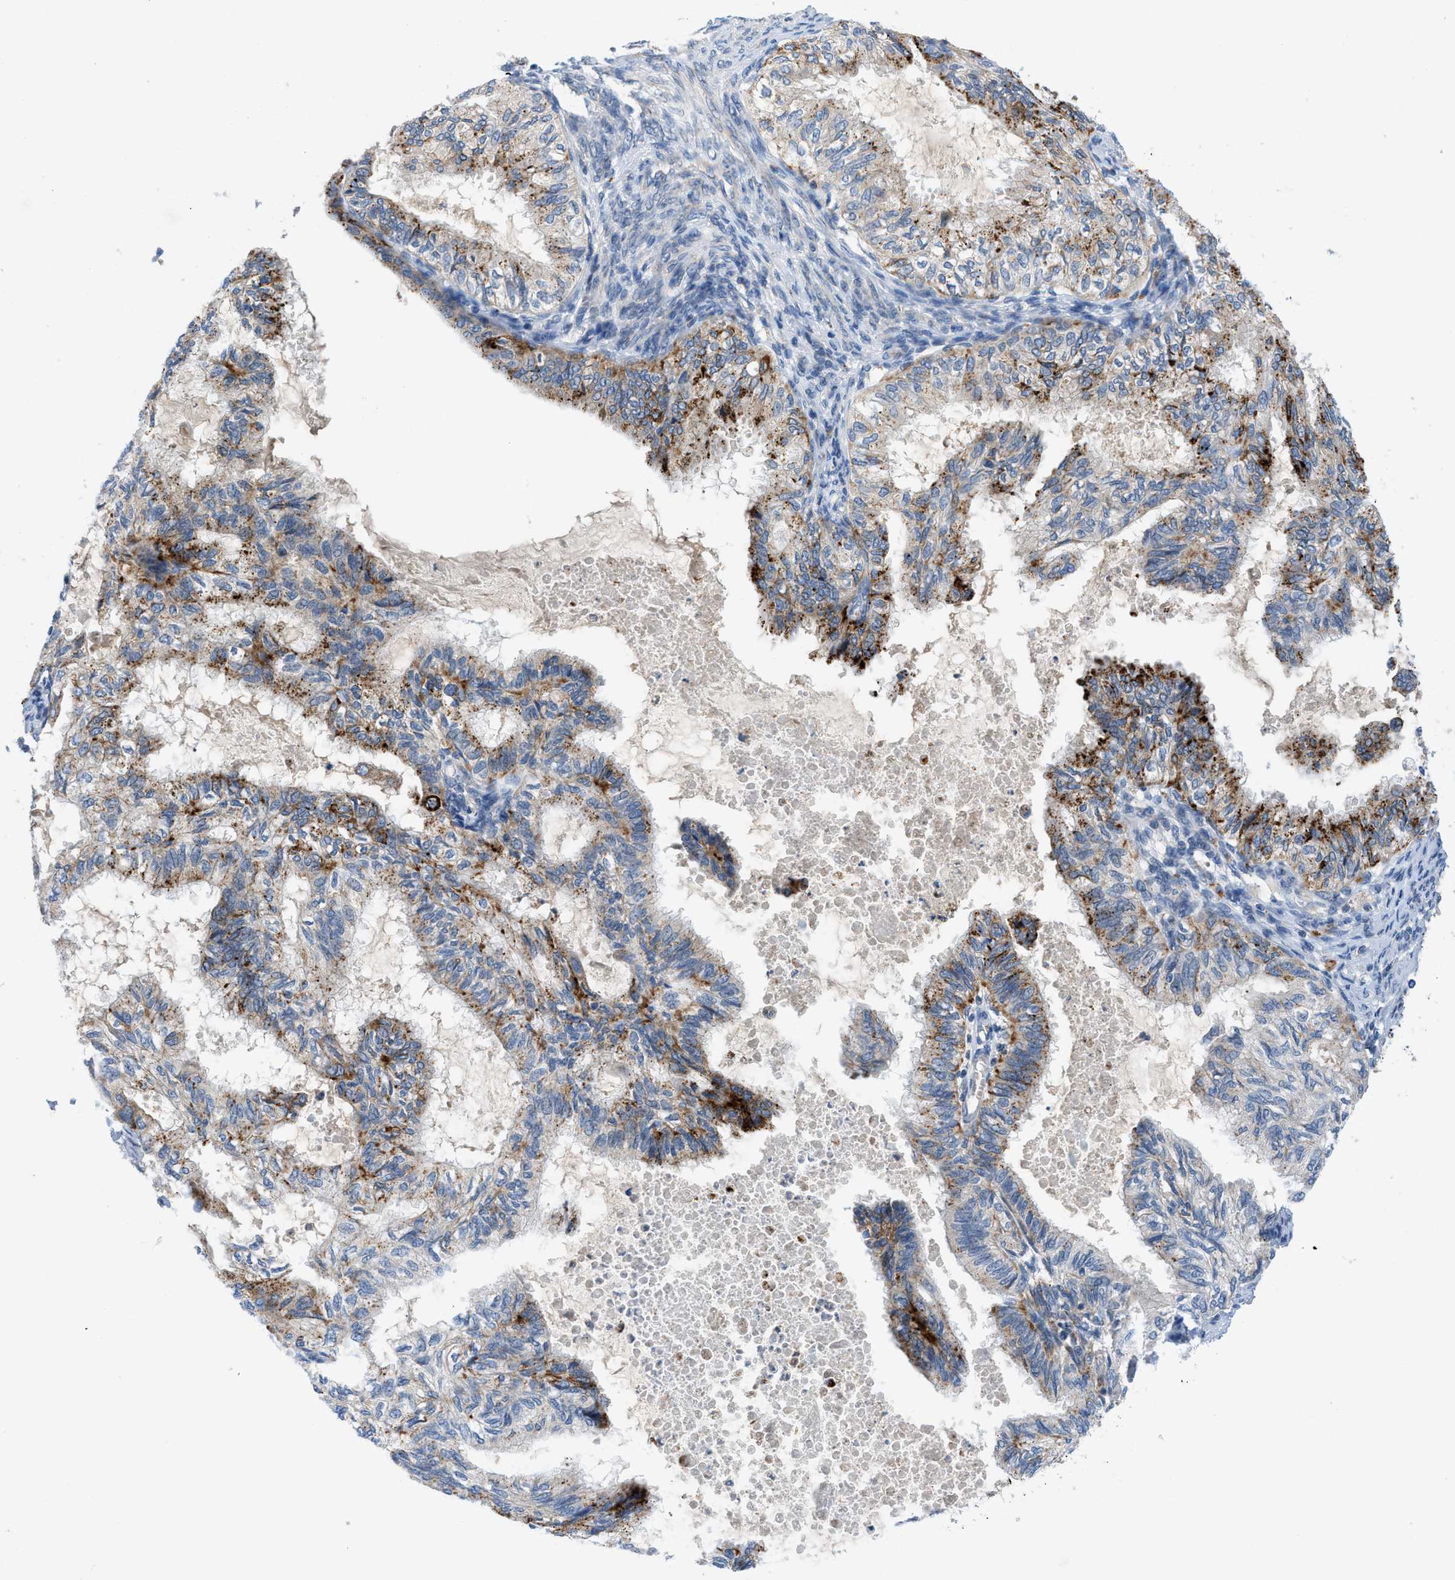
{"staining": {"intensity": "moderate", "quantity": "25%-75%", "location": "cytoplasmic/membranous"}, "tissue": "cervical cancer", "cell_type": "Tumor cells", "image_type": "cancer", "snomed": [{"axis": "morphology", "description": "Normal tissue, NOS"}, {"axis": "morphology", "description": "Adenocarcinoma, NOS"}, {"axis": "topography", "description": "Cervix"}, {"axis": "topography", "description": "Endometrium"}], "caption": "Immunohistochemical staining of adenocarcinoma (cervical) exhibits medium levels of moderate cytoplasmic/membranous protein positivity in approximately 25%-75% of tumor cells.", "gene": "TMEM248", "patient": {"sex": "female", "age": 86}}